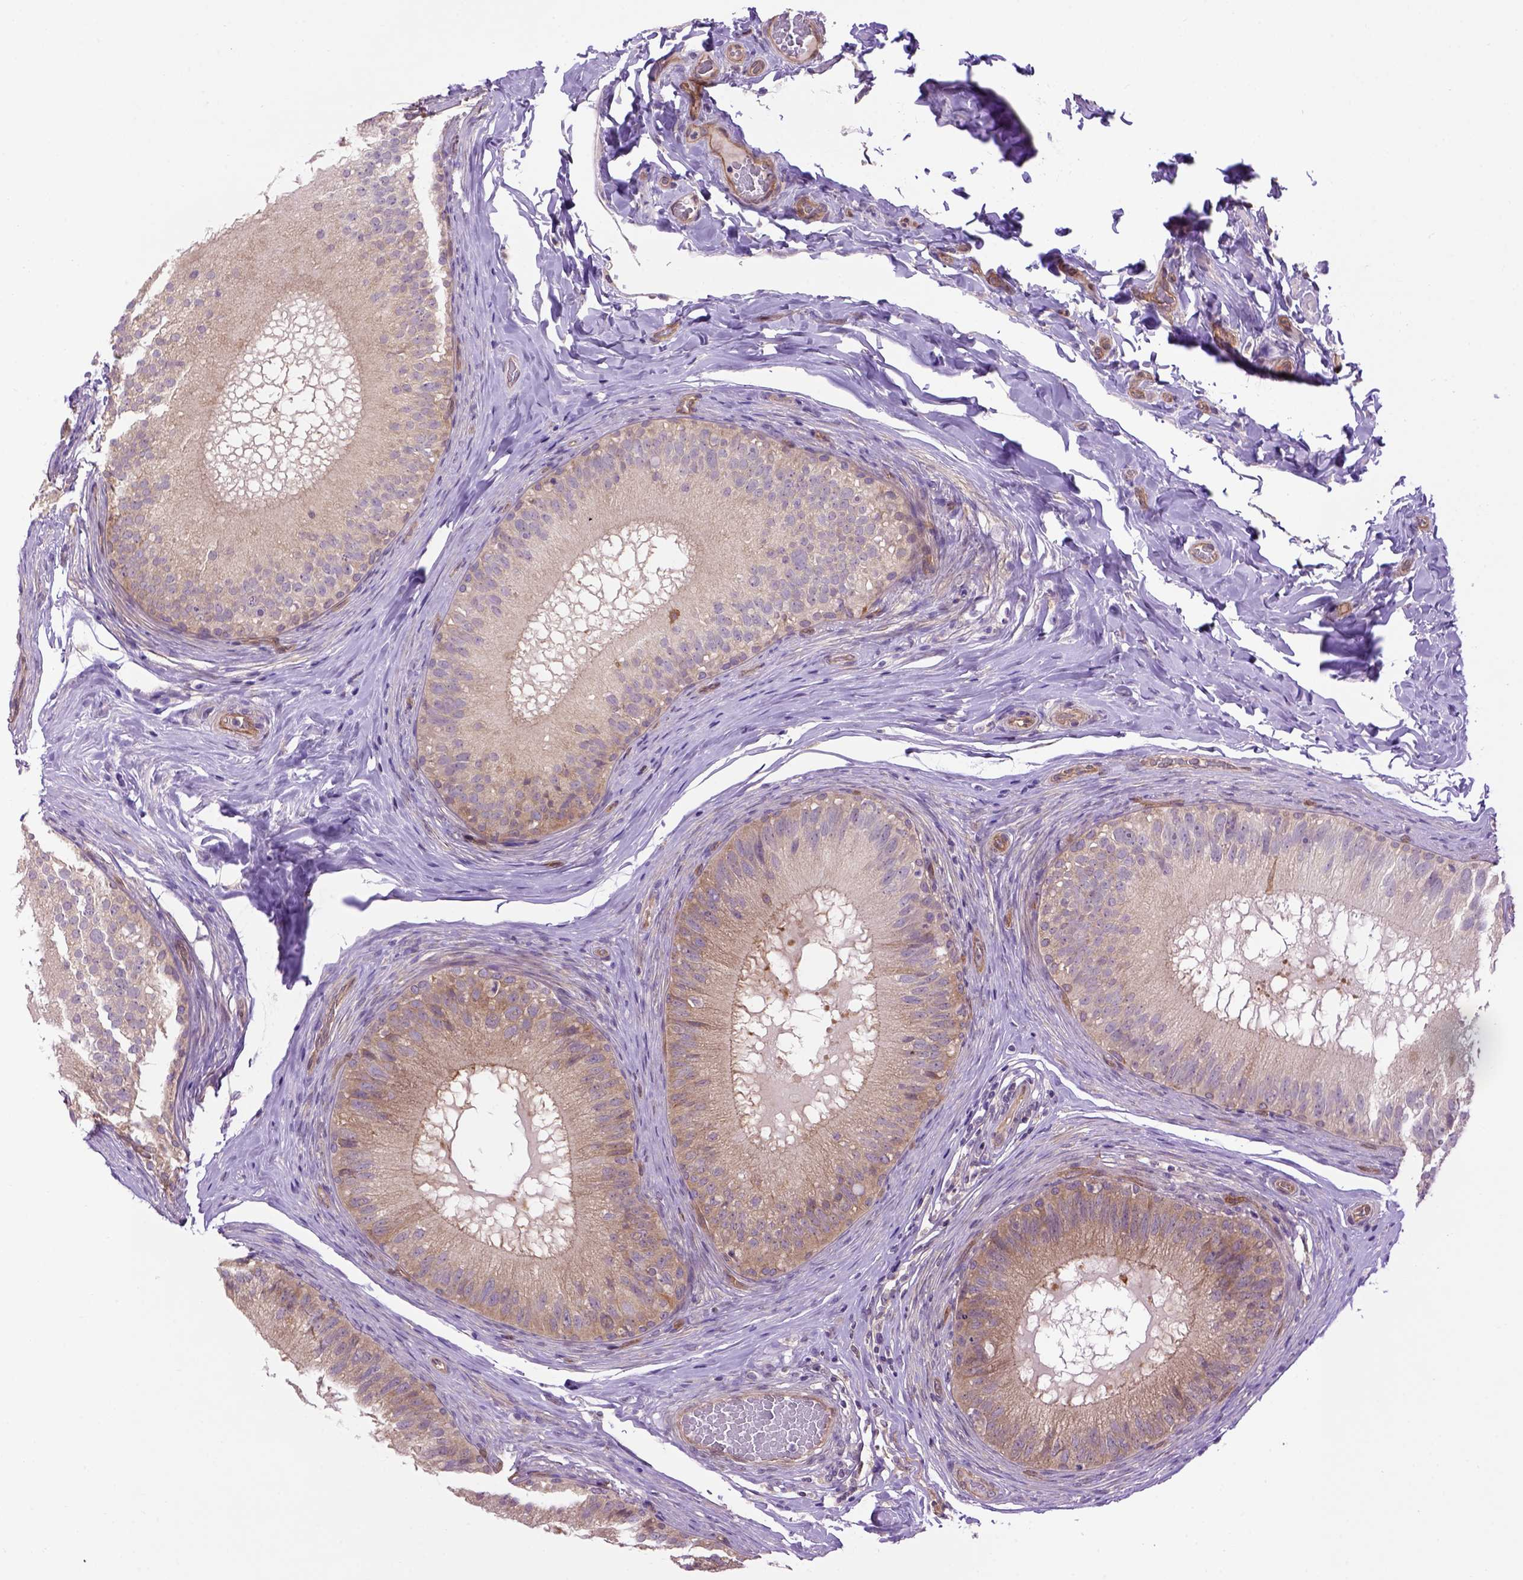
{"staining": {"intensity": "moderate", "quantity": ">75%", "location": "cytoplasmic/membranous"}, "tissue": "epididymis", "cell_type": "Glandular cells", "image_type": "normal", "snomed": [{"axis": "morphology", "description": "Normal tissue, NOS"}, {"axis": "topography", "description": "Epididymis"}], "caption": "This is a histology image of IHC staining of unremarkable epididymis, which shows moderate expression in the cytoplasmic/membranous of glandular cells.", "gene": "CASKIN2", "patient": {"sex": "male", "age": 34}}